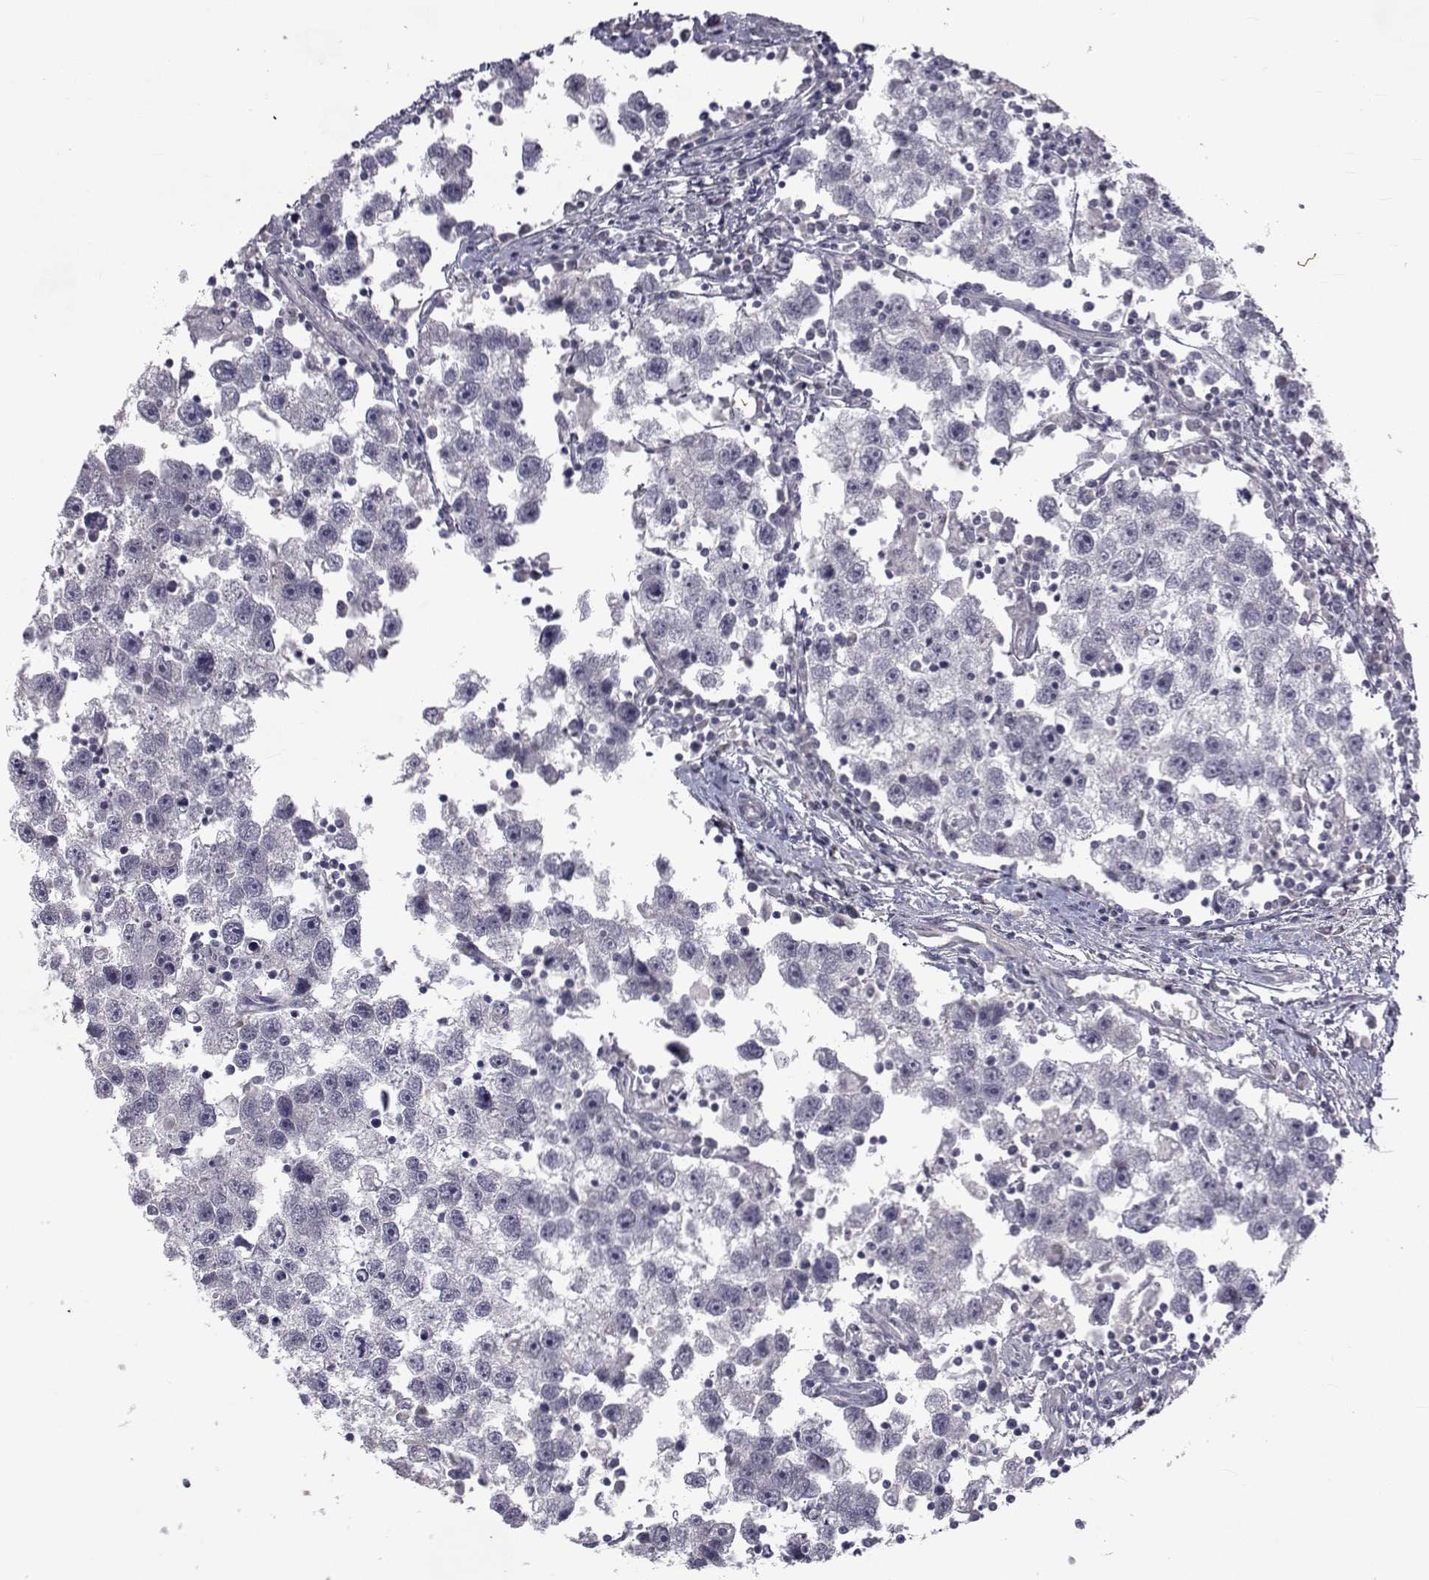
{"staining": {"intensity": "negative", "quantity": "none", "location": "none"}, "tissue": "testis cancer", "cell_type": "Tumor cells", "image_type": "cancer", "snomed": [{"axis": "morphology", "description": "Seminoma, NOS"}, {"axis": "topography", "description": "Testis"}], "caption": "Immunohistochemistry (IHC) image of neoplastic tissue: human testis seminoma stained with DAB displays no significant protein staining in tumor cells. (Brightfield microscopy of DAB (3,3'-diaminobenzidine) immunohistochemistry at high magnification).", "gene": "FDXR", "patient": {"sex": "male", "age": 30}}